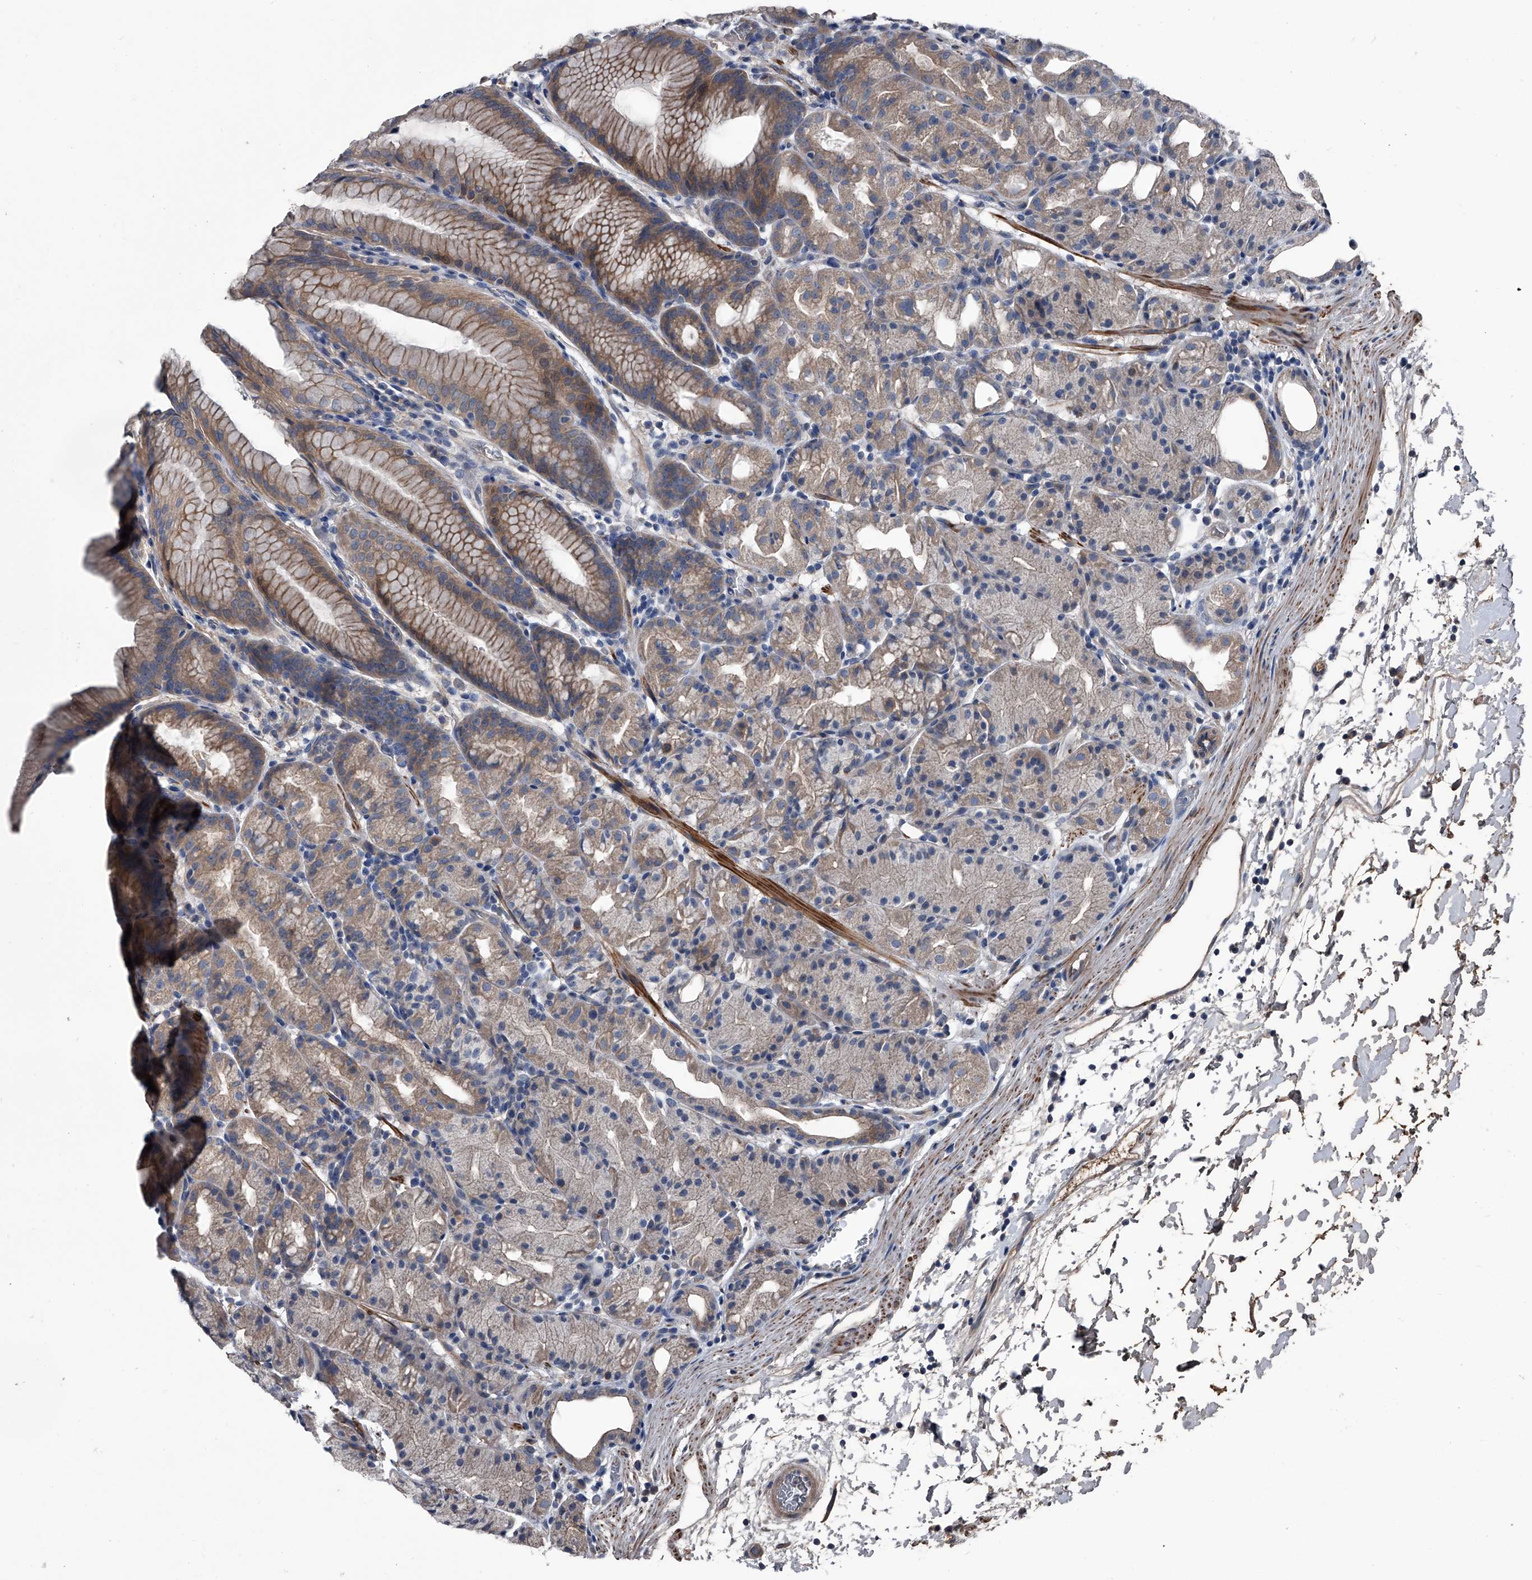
{"staining": {"intensity": "strong", "quantity": "25%-75%", "location": "cytoplasmic/membranous"}, "tissue": "stomach", "cell_type": "Glandular cells", "image_type": "normal", "snomed": [{"axis": "morphology", "description": "Normal tissue, NOS"}, {"axis": "topography", "description": "Stomach, upper"}], "caption": "Glandular cells demonstrate high levels of strong cytoplasmic/membranous expression in about 25%-75% of cells in normal human stomach.", "gene": "KIF13A", "patient": {"sex": "male", "age": 48}}